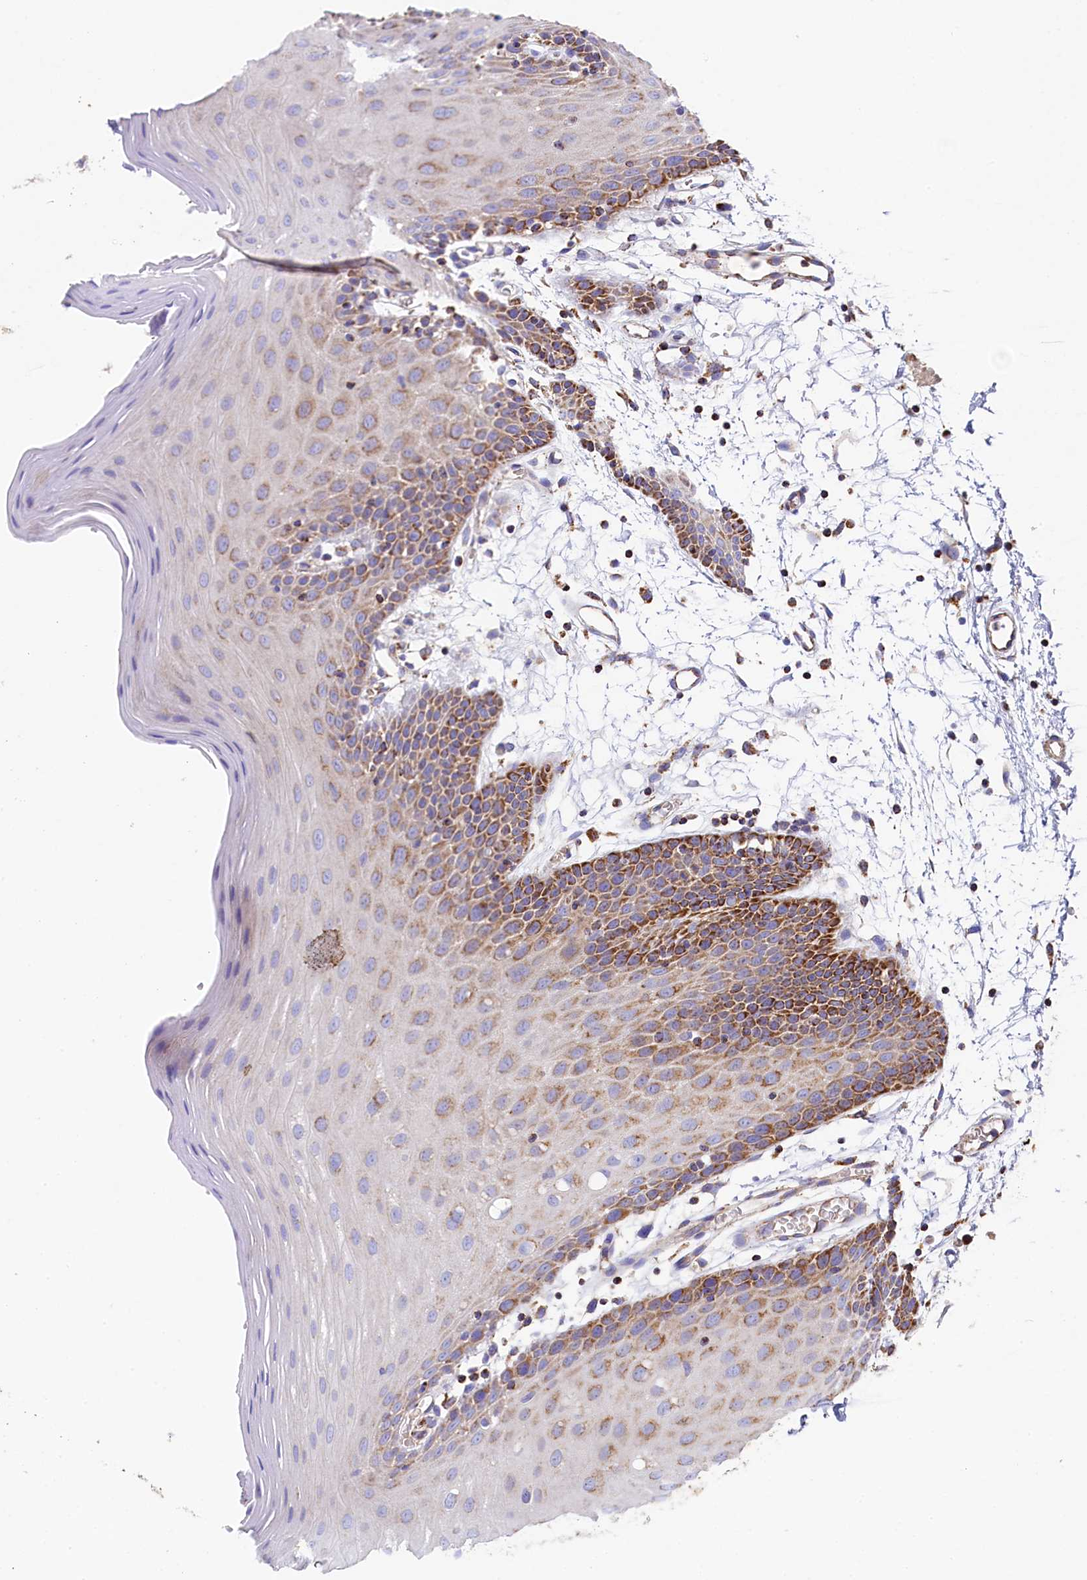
{"staining": {"intensity": "moderate", "quantity": ">75%", "location": "cytoplasmic/membranous"}, "tissue": "oral mucosa", "cell_type": "Squamous epithelial cells", "image_type": "normal", "snomed": [{"axis": "morphology", "description": "Normal tissue, NOS"}, {"axis": "topography", "description": "Skeletal muscle"}, {"axis": "topography", "description": "Oral tissue"}, {"axis": "topography", "description": "Salivary gland"}, {"axis": "topography", "description": "Peripheral nerve tissue"}], "caption": "Protein analysis of benign oral mucosa shows moderate cytoplasmic/membranous staining in about >75% of squamous epithelial cells.", "gene": "CLYBL", "patient": {"sex": "male", "age": 54}}